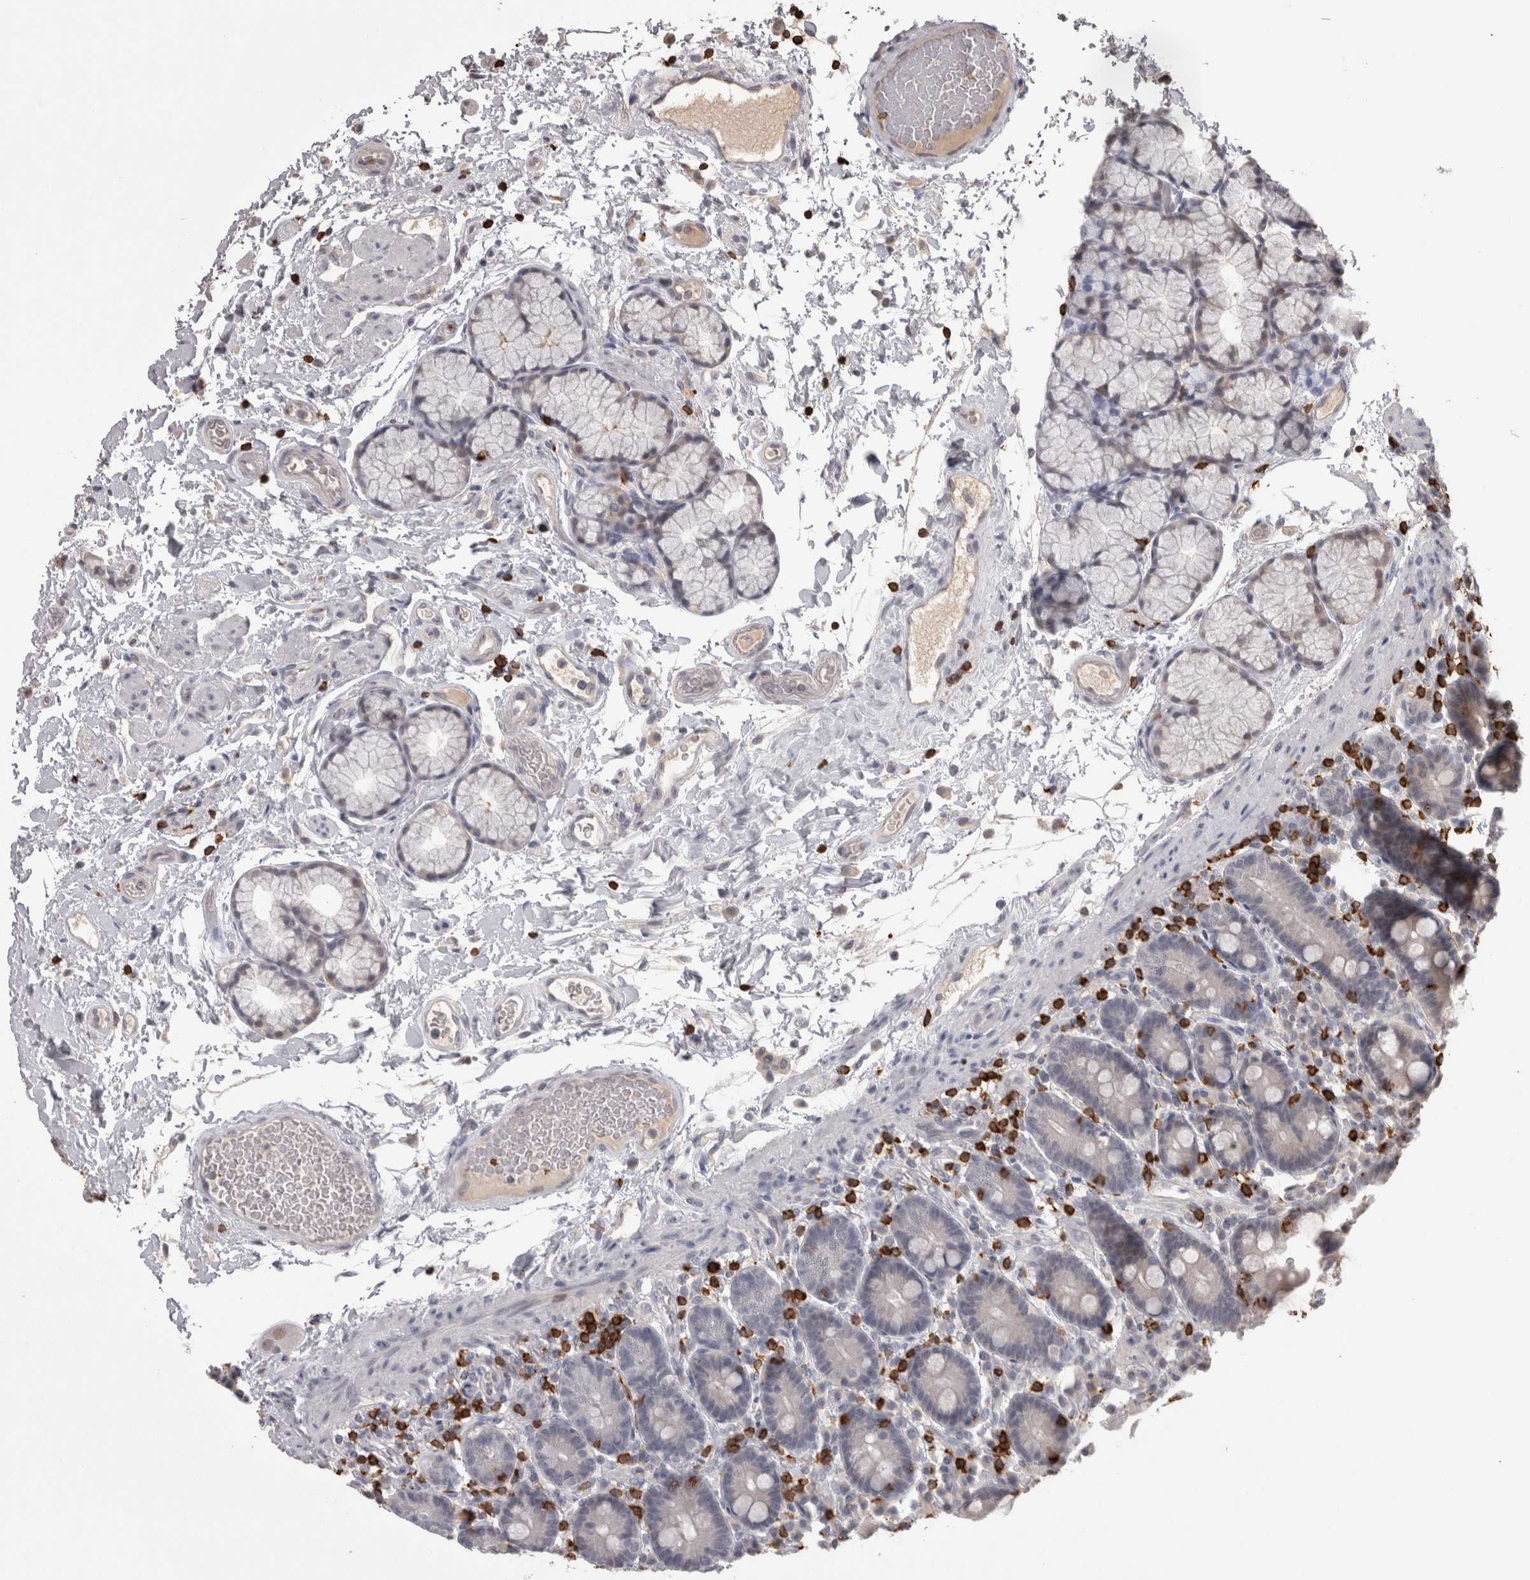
{"staining": {"intensity": "negative", "quantity": "none", "location": "none"}, "tissue": "duodenum", "cell_type": "Glandular cells", "image_type": "normal", "snomed": [{"axis": "morphology", "description": "Normal tissue, NOS"}, {"axis": "topography", "description": "Small intestine, NOS"}], "caption": "Immunohistochemical staining of benign duodenum reveals no significant staining in glandular cells.", "gene": "SKAP1", "patient": {"sex": "female", "age": 71}}